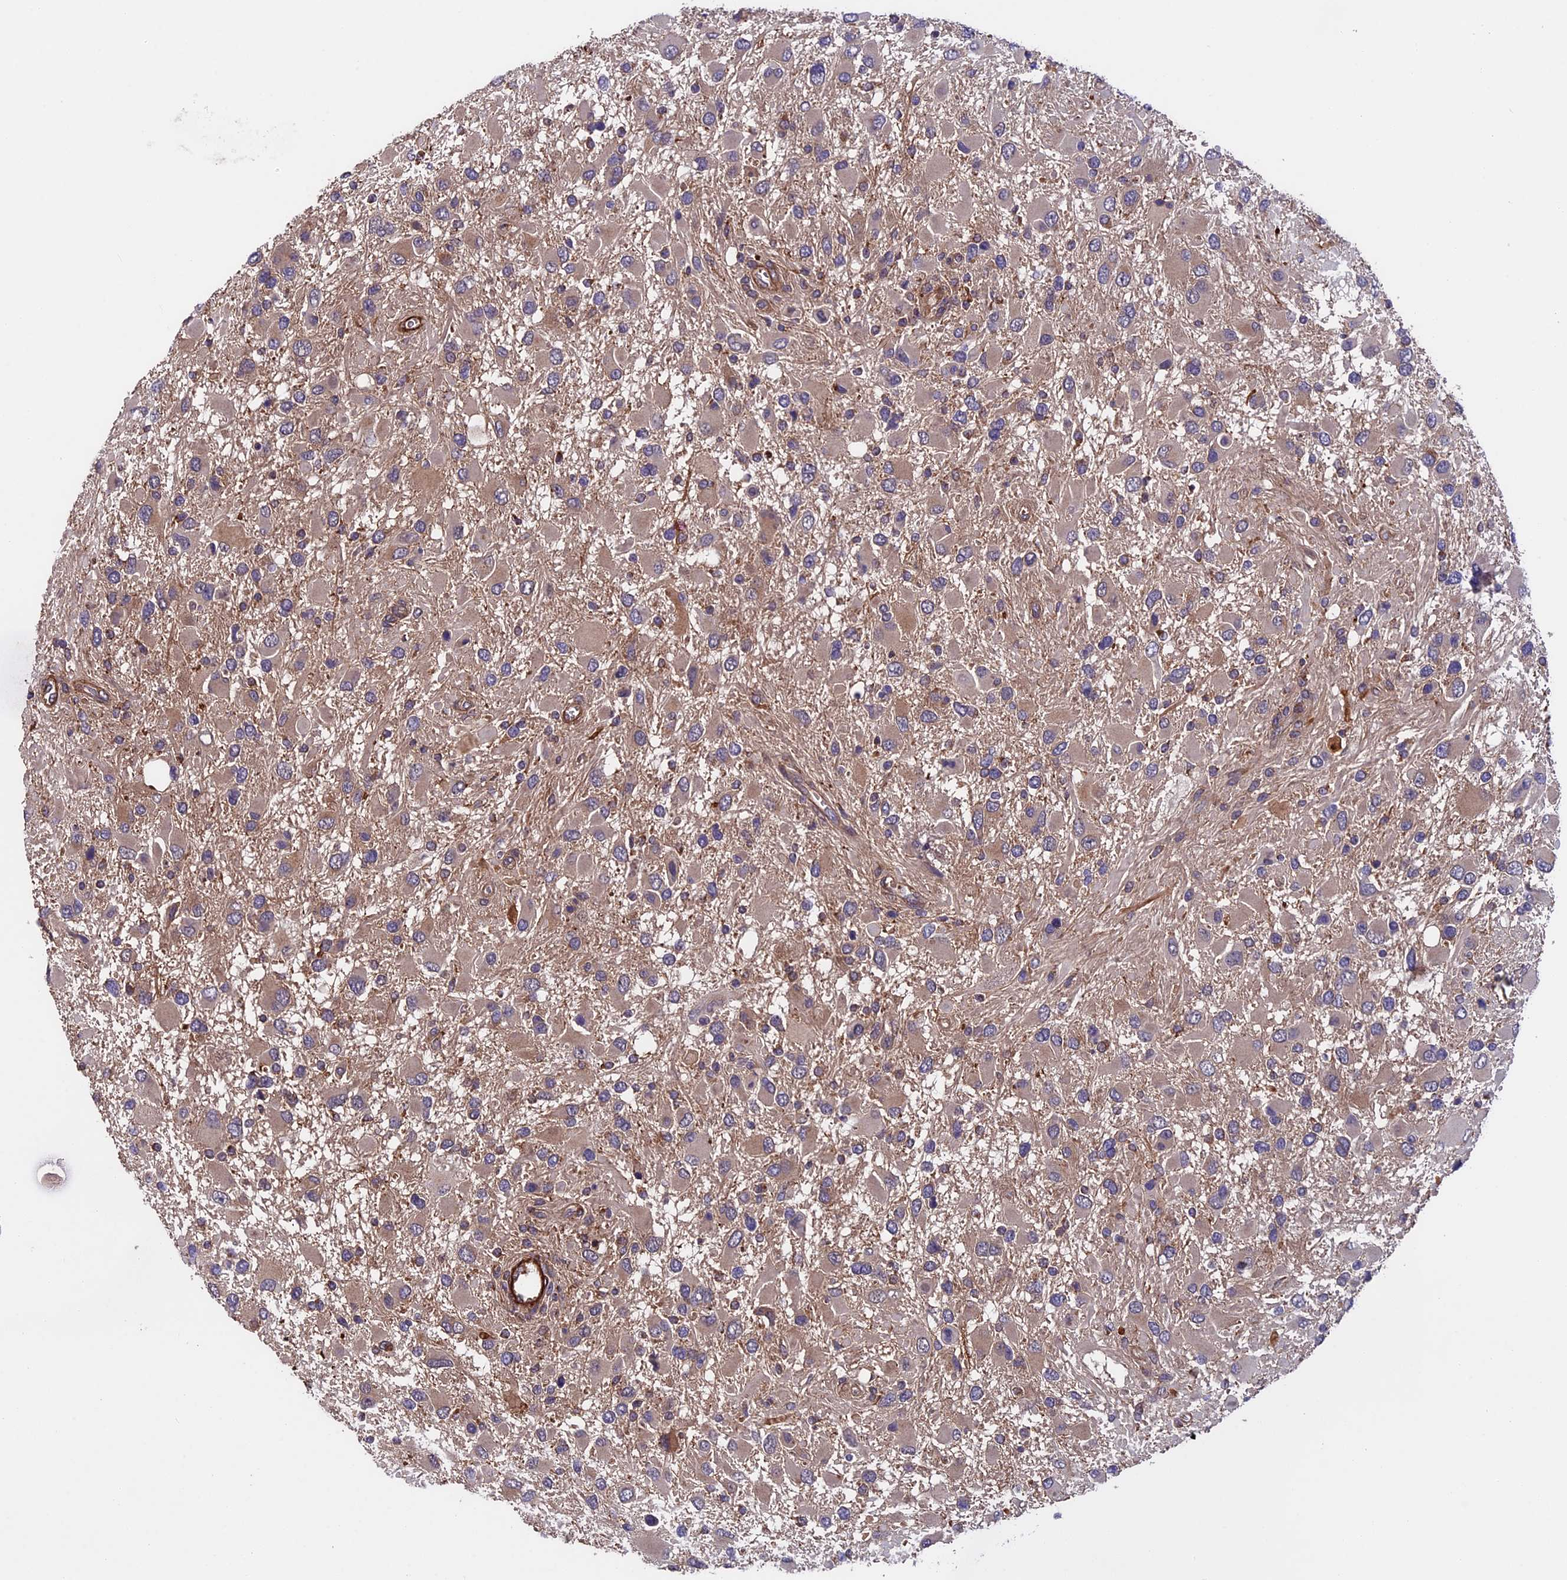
{"staining": {"intensity": "weak", "quantity": "25%-75%", "location": "cytoplasmic/membranous"}, "tissue": "glioma", "cell_type": "Tumor cells", "image_type": "cancer", "snomed": [{"axis": "morphology", "description": "Glioma, malignant, High grade"}, {"axis": "topography", "description": "Brain"}], "caption": "Tumor cells display low levels of weak cytoplasmic/membranous expression in about 25%-75% of cells in human glioma.", "gene": "SLC9A5", "patient": {"sex": "male", "age": 53}}